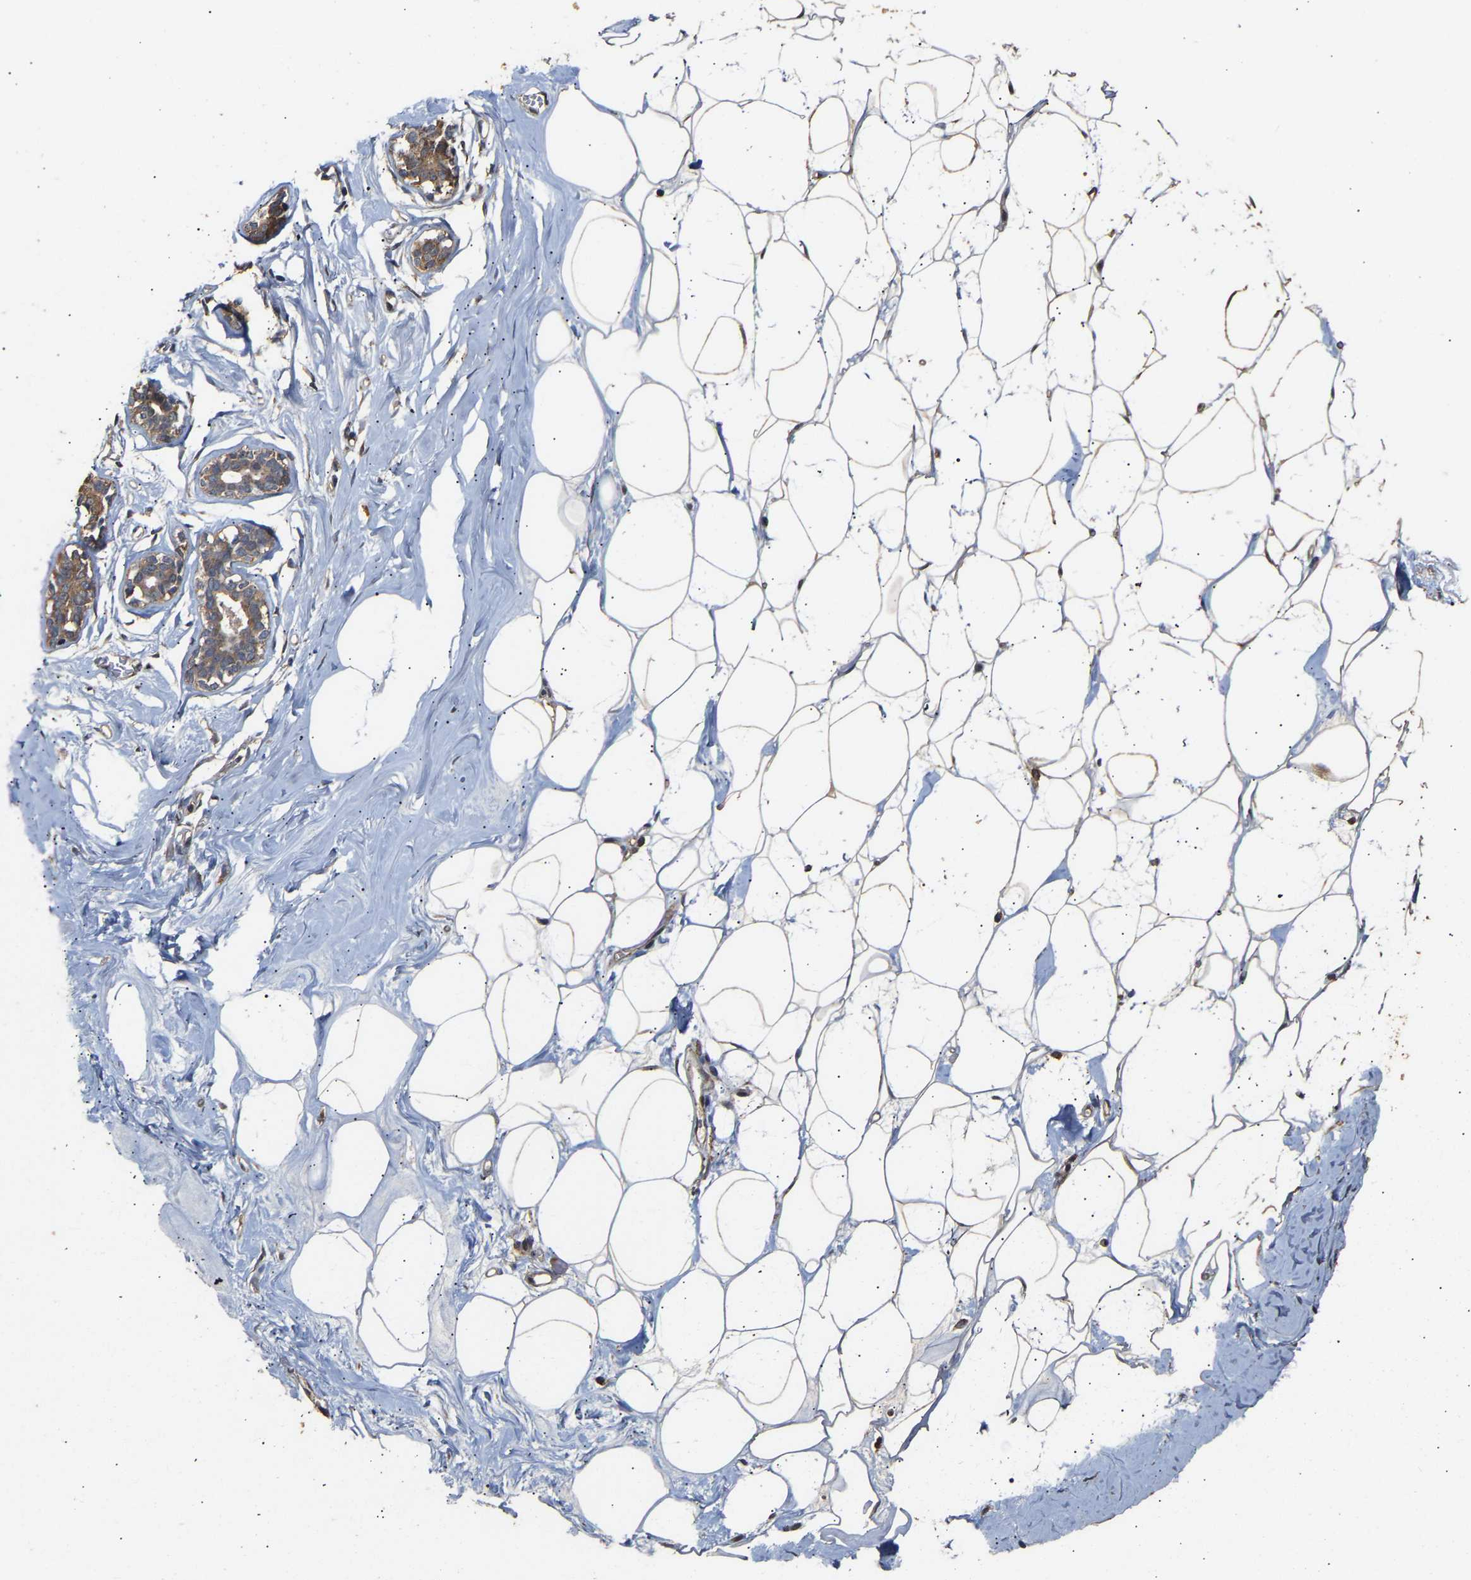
{"staining": {"intensity": "strong", "quantity": ">75%", "location": "cytoplasmic/membranous"}, "tissue": "adipose tissue", "cell_type": "Adipocytes", "image_type": "normal", "snomed": [{"axis": "morphology", "description": "Normal tissue, NOS"}, {"axis": "morphology", "description": "Fibrosis, NOS"}, {"axis": "topography", "description": "Breast"}, {"axis": "topography", "description": "Adipose tissue"}], "caption": "A brown stain highlights strong cytoplasmic/membranous expression of a protein in adipocytes of normal adipose tissue. The staining was performed using DAB (3,3'-diaminobenzidine) to visualize the protein expression in brown, while the nuclei were stained in blue with hematoxylin (Magnification: 20x).", "gene": "ZNF26", "patient": {"sex": "female", "age": 39}}